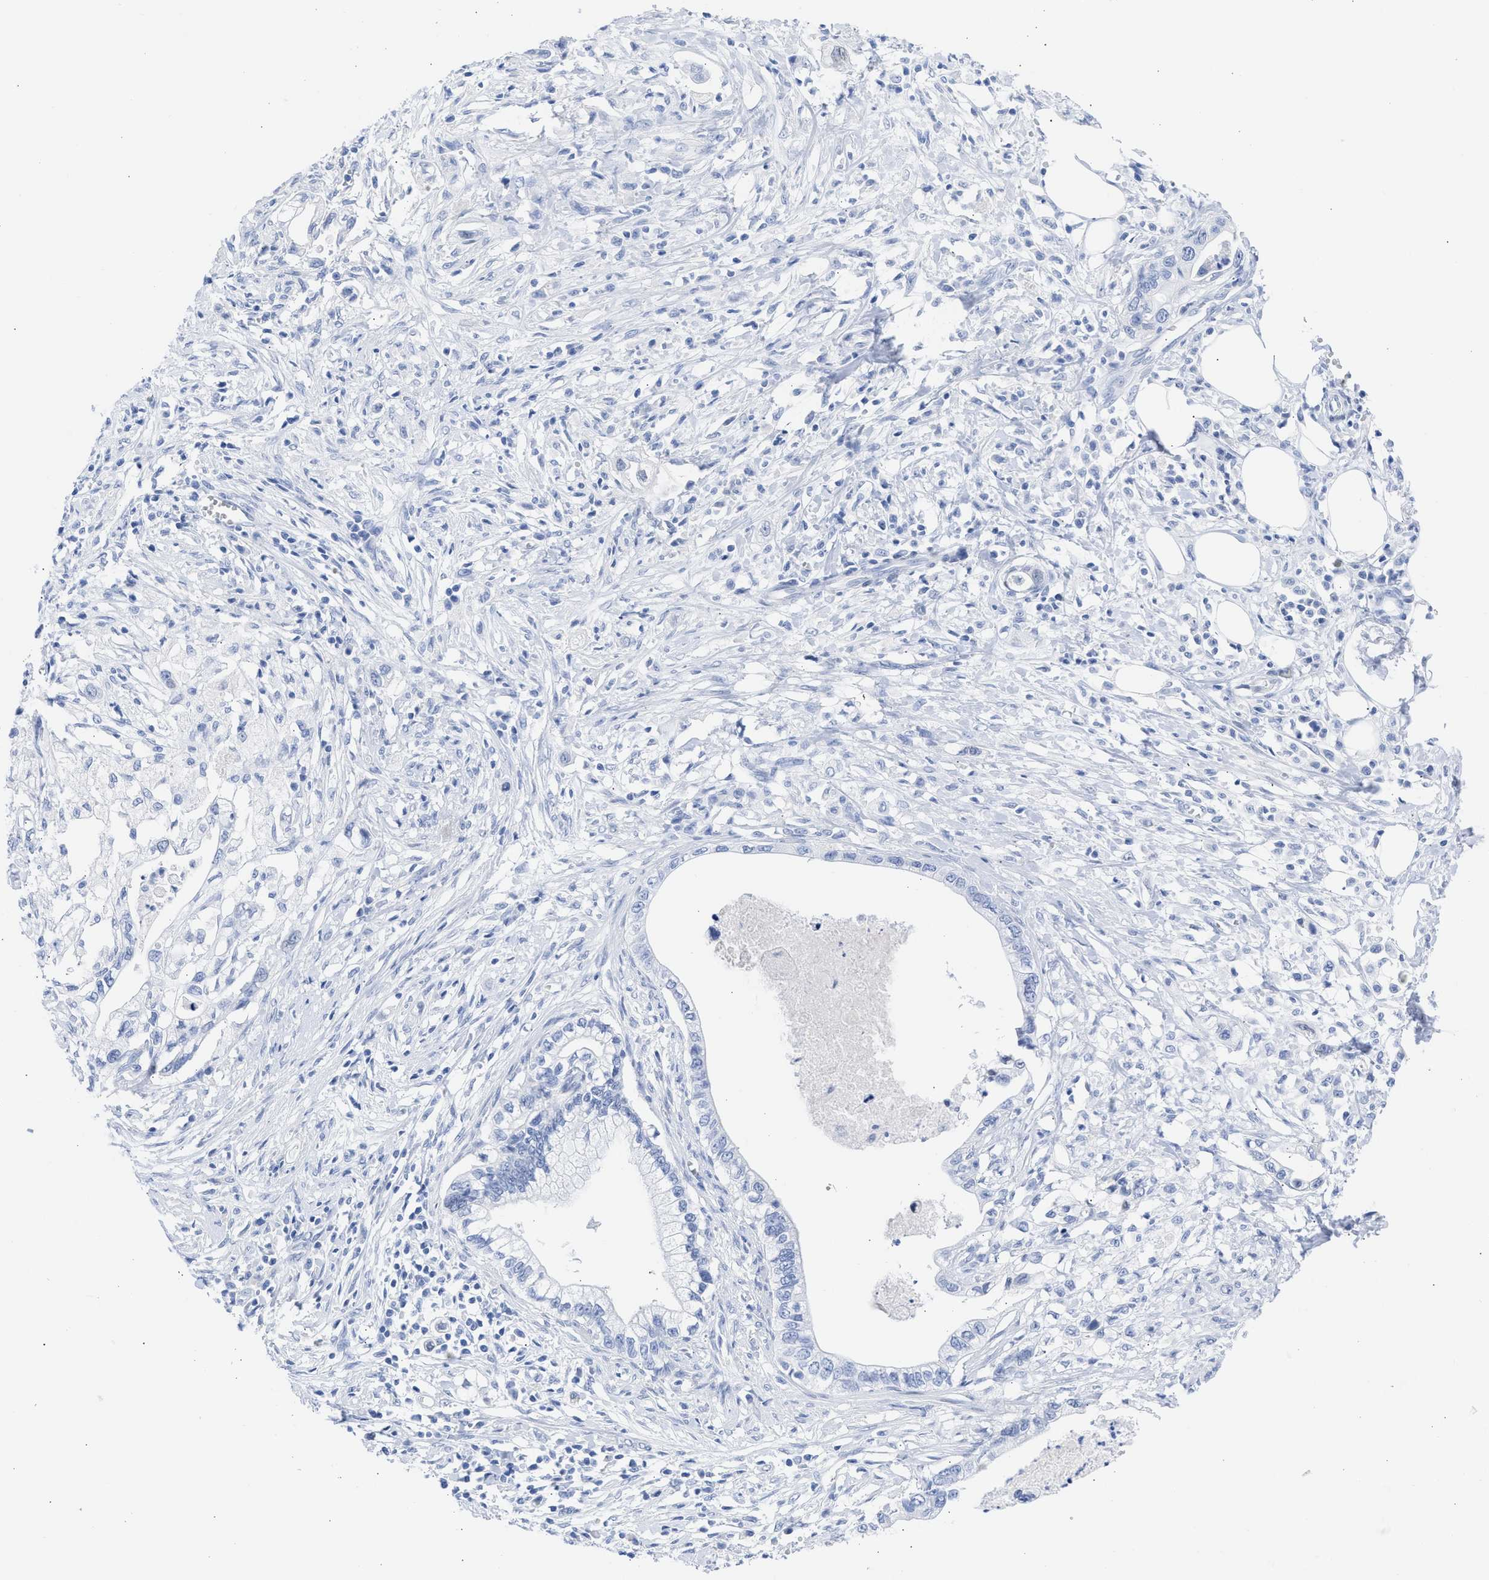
{"staining": {"intensity": "negative", "quantity": "none", "location": "none"}, "tissue": "pancreatic cancer", "cell_type": "Tumor cells", "image_type": "cancer", "snomed": [{"axis": "morphology", "description": "Adenocarcinoma, NOS"}, {"axis": "topography", "description": "Pancreas"}], "caption": "Immunohistochemical staining of human pancreatic cancer (adenocarcinoma) reveals no significant positivity in tumor cells. The staining is performed using DAB brown chromogen with nuclei counter-stained in using hematoxylin.", "gene": "RSPH1", "patient": {"sex": "male", "age": 56}}